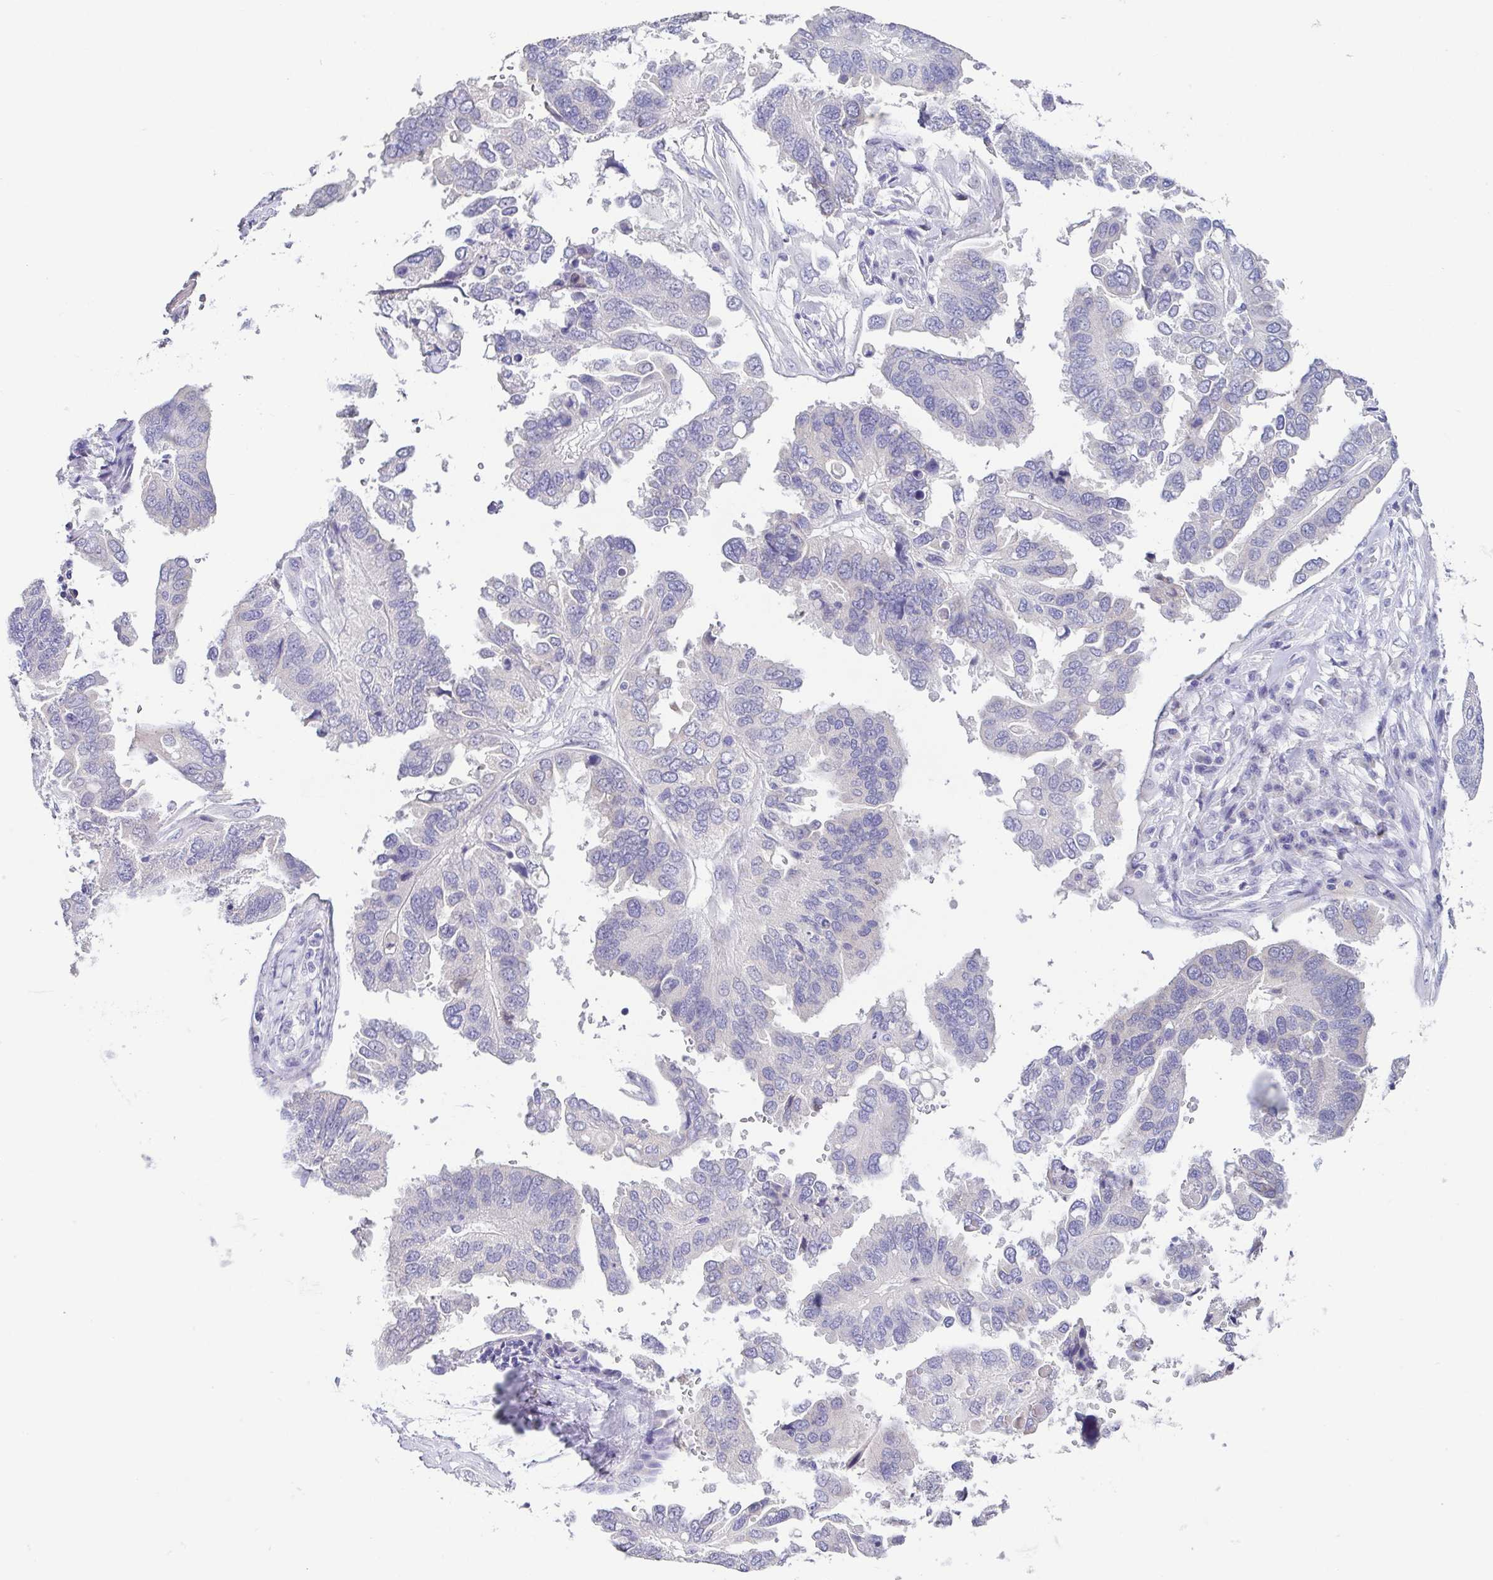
{"staining": {"intensity": "negative", "quantity": "none", "location": "none"}, "tissue": "ovarian cancer", "cell_type": "Tumor cells", "image_type": "cancer", "snomed": [{"axis": "morphology", "description": "Cystadenocarcinoma, serous, NOS"}, {"axis": "topography", "description": "Ovary"}], "caption": "An immunohistochemistry micrograph of ovarian serous cystadenocarcinoma is shown. There is no staining in tumor cells of ovarian serous cystadenocarcinoma.", "gene": "RDH11", "patient": {"sex": "female", "age": 79}}